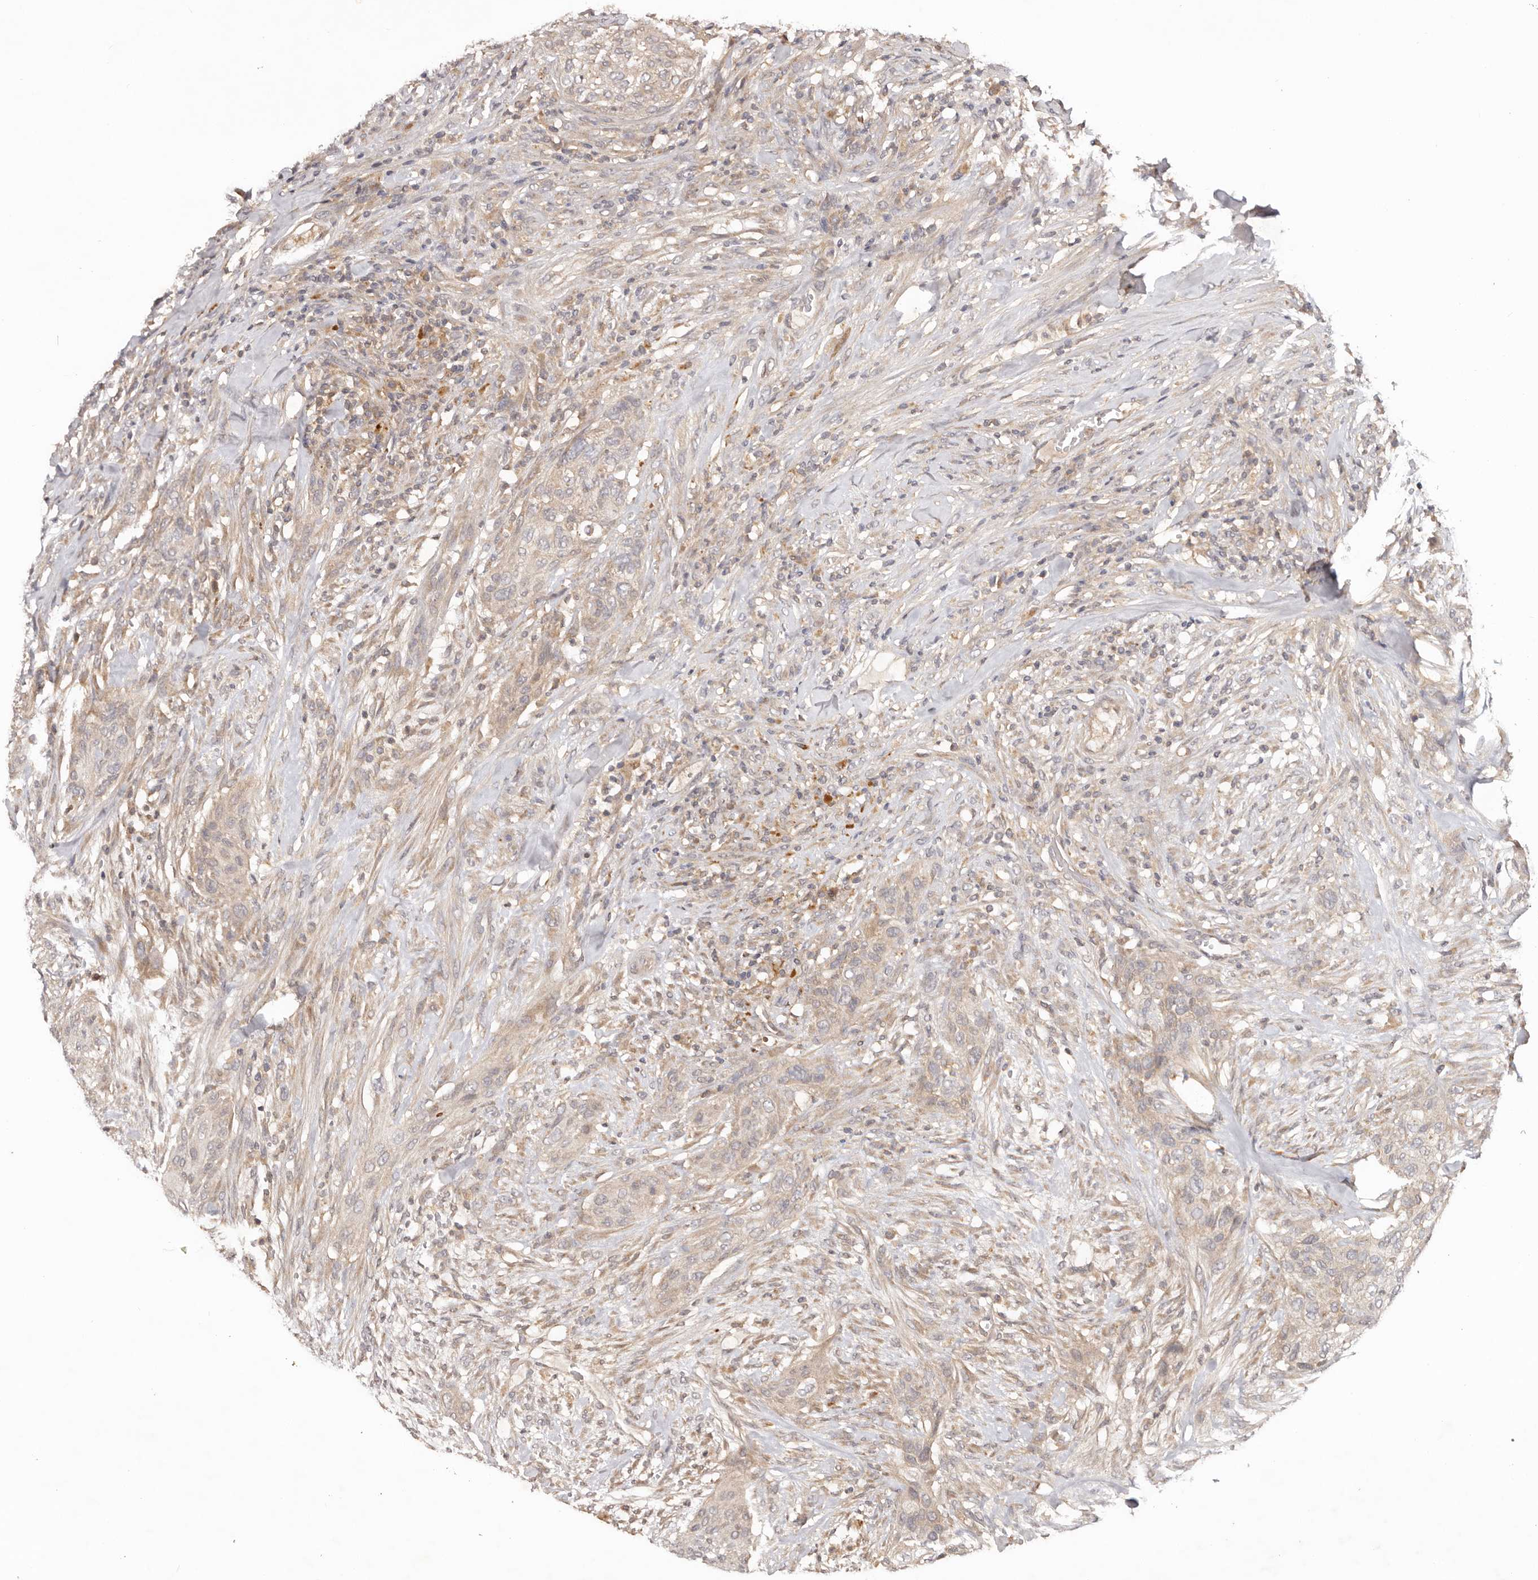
{"staining": {"intensity": "weak", "quantity": "<25%", "location": "cytoplasmic/membranous"}, "tissue": "urothelial cancer", "cell_type": "Tumor cells", "image_type": "cancer", "snomed": [{"axis": "morphology", "description": "Urothelial carcinoma, High grade"}, {"axis": "topography", "description": "Urinary bladder"}], "caption": "A high-resolution micrograph shows immunohistochemistry (IHC) staining of urothelial cancer, which displays no significant staining in tumor cells.", "gene": "PKIB", "patient": {"sex": "male", "age": 35}}